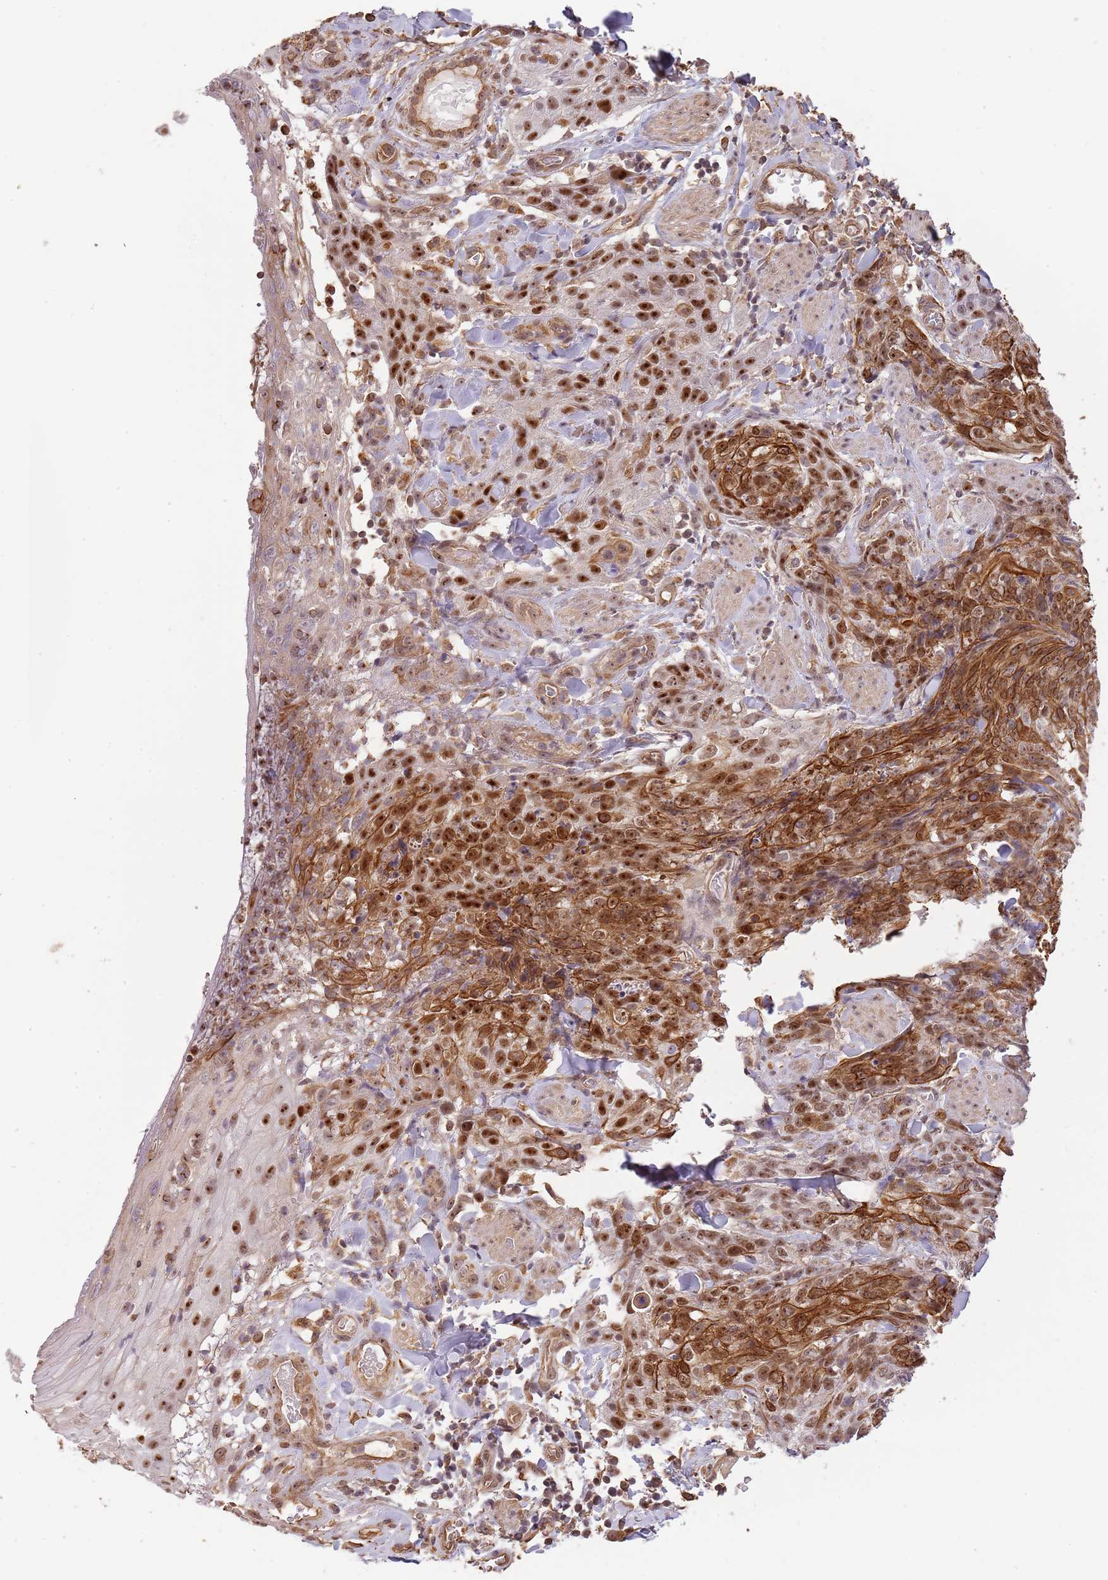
{"staining": {"intensity": "strong", "quantity": ">75%", "location": "cytoplasmic/membranous,nuclear"}, "tissue": "skin cancer", "cell_type": "Tumor cells", "image_type": "cancer", "snomed": [{"axis": "morphology", "description": "Squamous cell carcinoma, NOS"}, {"axis": "topography", "description": "Skin"}, {"axis": "topography", "description": "Vulva"}], "caption": "DAB immunohistochemical staining of human skin cancer reveals strong cytoplasmic/membranous and nuclear protein positivity in approximately >75% of tumor cells.", "gene": "SURF2", "patient": {"sex": "female", "age": 85}}